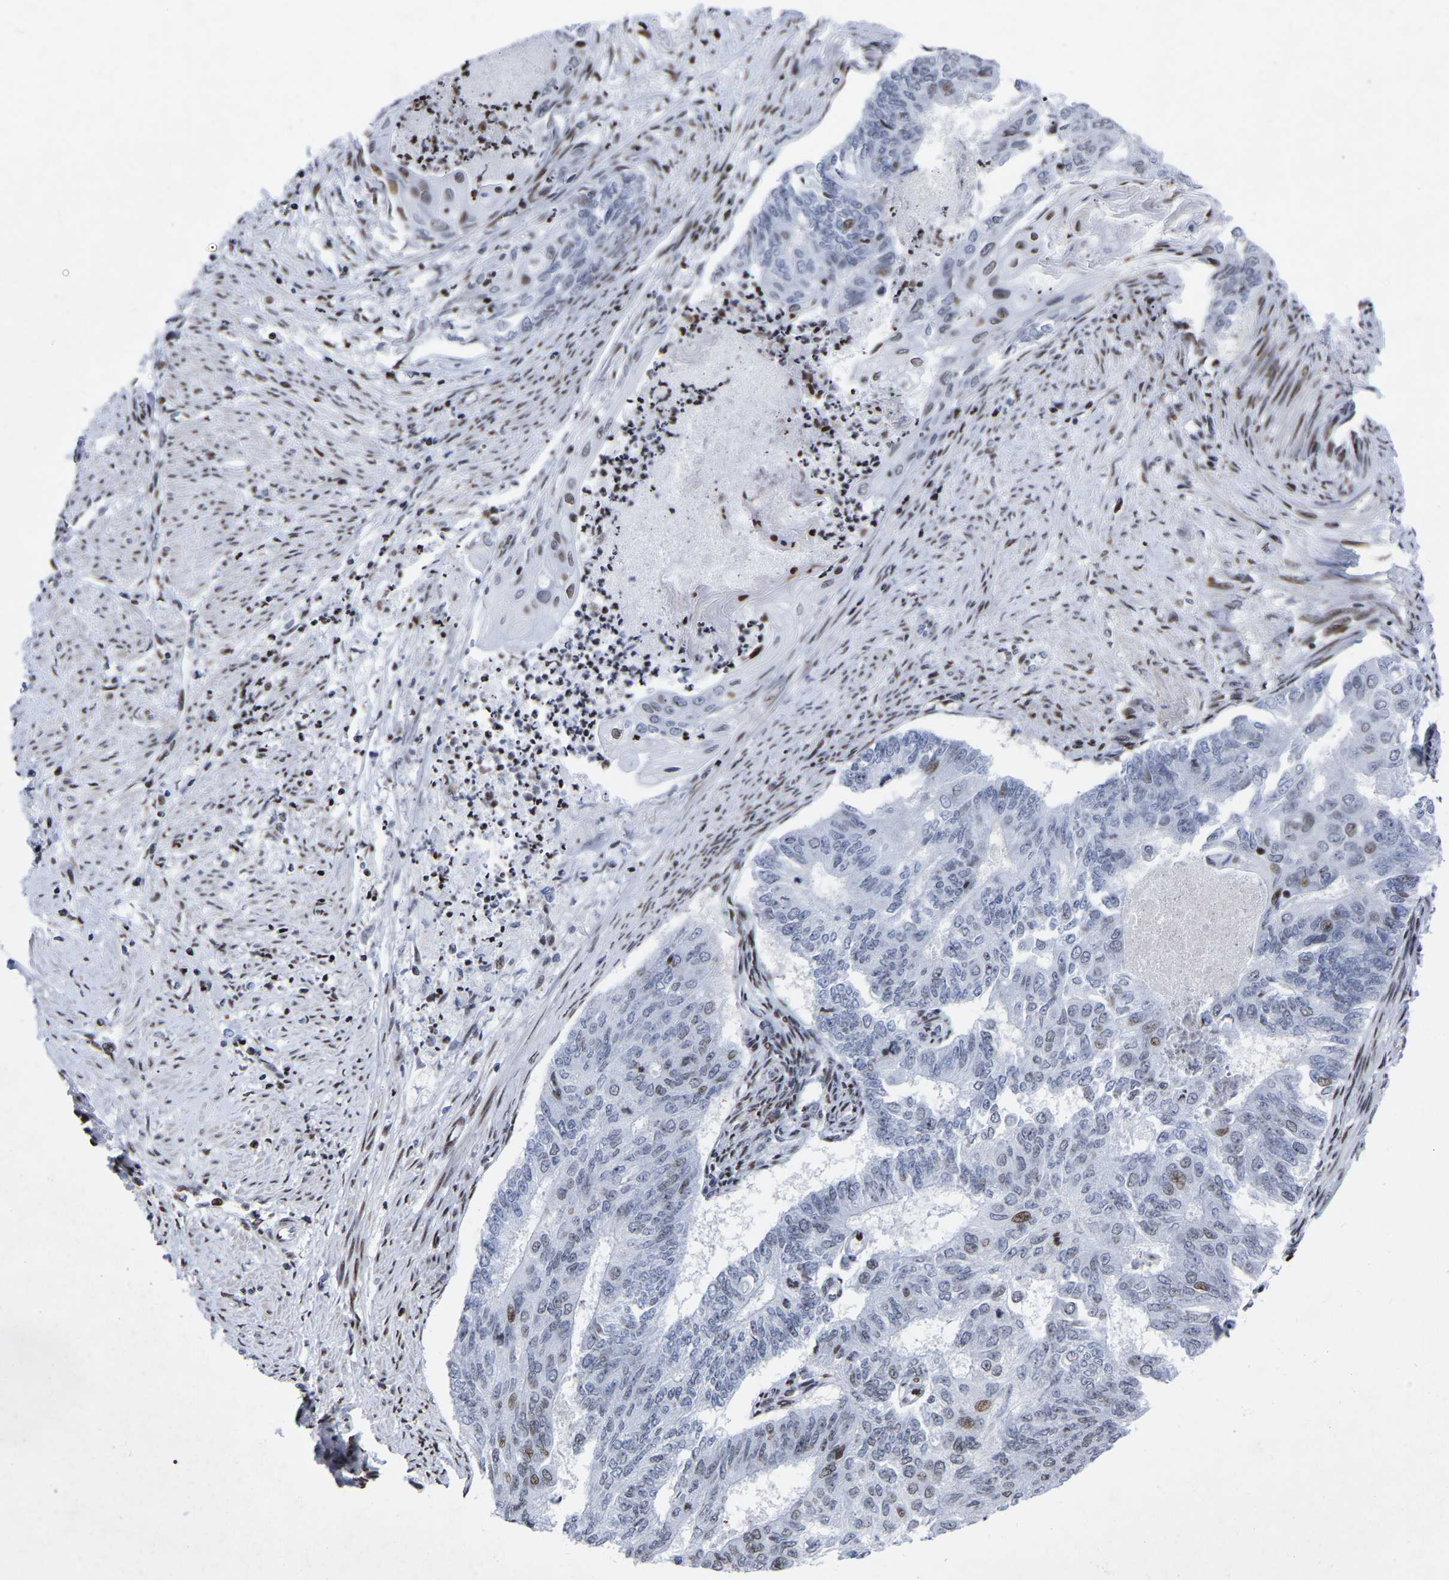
{"staining": {"intensity": "negative", "quantity": "none", "location": "none"}, "tissue": "endometrial cancer", "cell_type": "Tumor cells", "image_type": "cancer", "snomed": [{"axis": "morphology", "description": "Adenocarcinoma, NOS"}, {"axis": "topography", "description": "Endometrium"}], "caption": "Micrograph shows no protein staining in tumor cells of adenocarcinoma (endometrial) tissue. (DAB (3,3'-diaminobenzidine) IHC, high magnification).", "gene": "PRCC", "patient": {"sex": "female", "age": 32}}